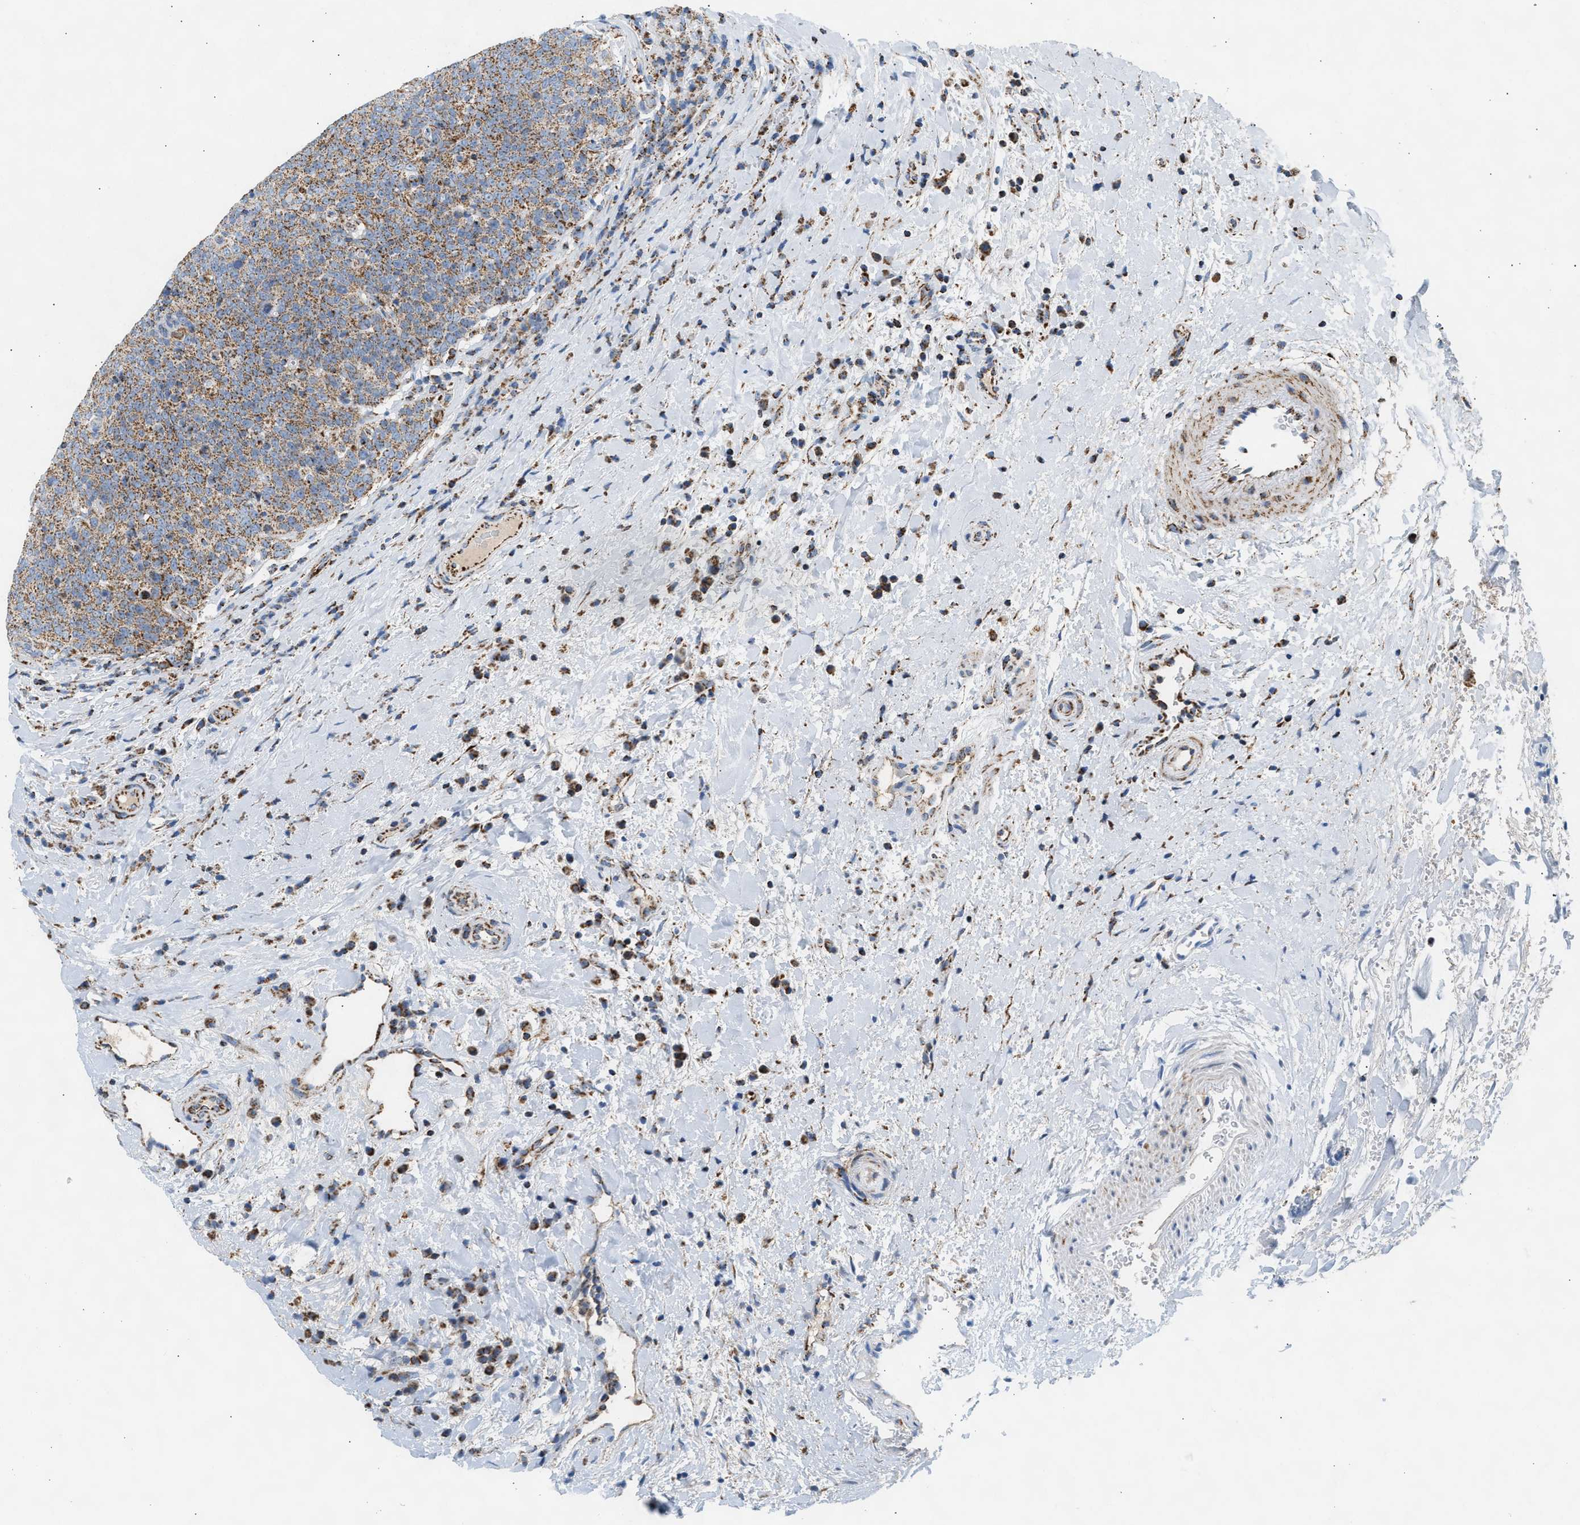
{"staining": {"intensity": "moderate", "quantity": ">75%", "location": "cytoplasmic/membranous"}, "tissue": "head and neck cancer", "cell_type": "Tumor cells", "image_type": "cancer", "snomed": [{"axis": "morphology", "description": "Squamous cell carcinoma, NOS"}, {"axis": "morphology", "description": "Squamous cell carcinoma, metastatic, NOS"}, {"axis": "topography", "description": "Lymph node"}, {"axis": "topography", "description": "Head-Neck"}], "caption": "Metastatic squamous cell carcinoma (head and neck) tissue reveals moderate cytoplasmic/membranous expression in about >75% of tumor cells, visualized by immunohistochemistry.", "gene": "OGDH", "patient": {"sex": "male", "age": 62}}